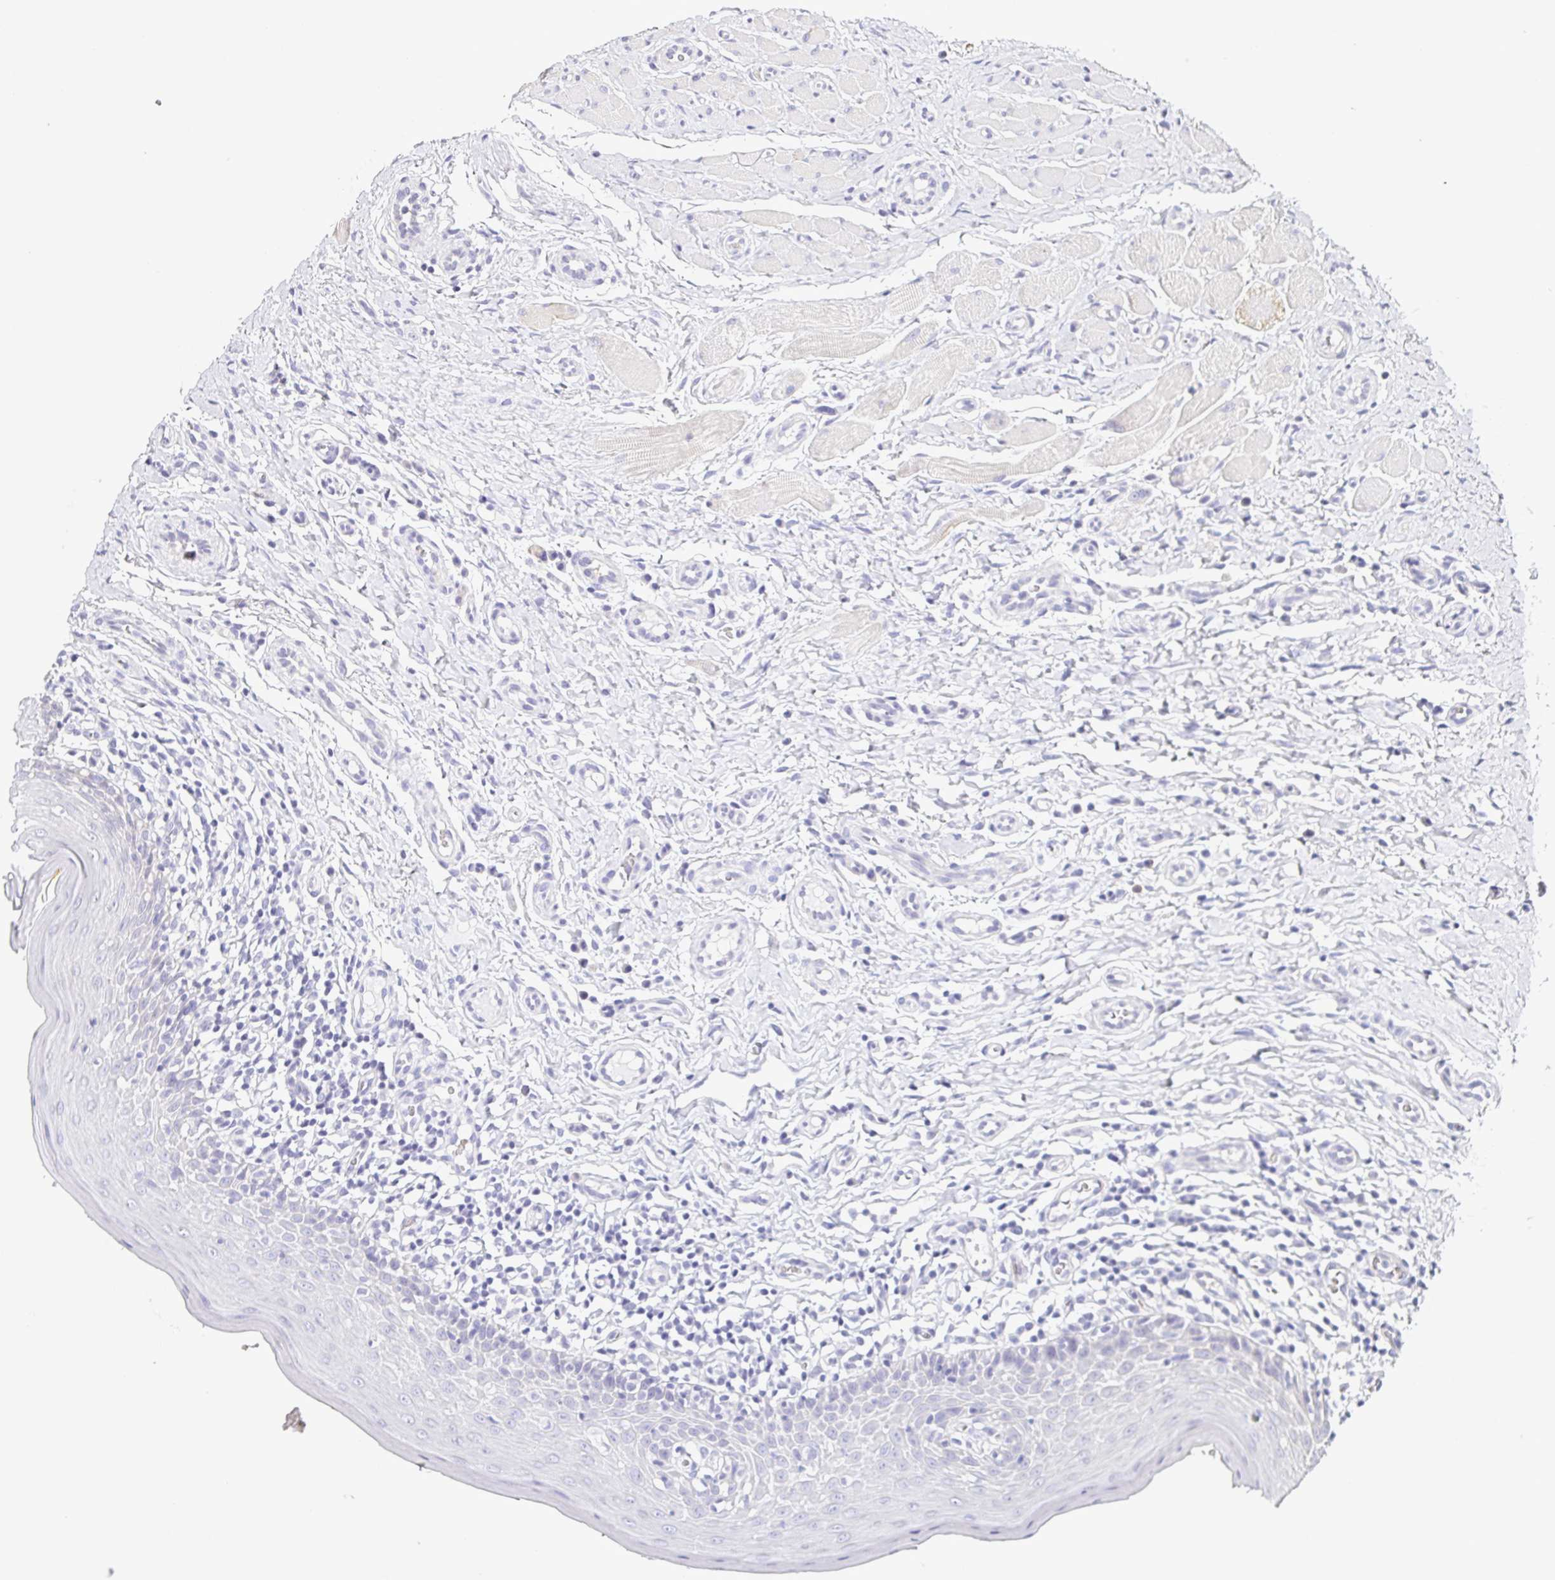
{"staining": {"intensity": "negative", "quantity": "none", "location": "none"}, "tissue": "oral mucosa", "cell_type": "Squamous epithelial cells", "image_type": "normal", "snomed": [{"axis": "morphology", "description": "Normal tissue, NOS"}, {"axis": "topography", "description": "Oral tissue"}, {"axis": "topography", "description": "Tounge, NOS"}], "caption": "IHC of normal oral mucosa exhibits no expression in squamous epithelial cells.", "gene": "FAM162B", "patient": {"sex": "female", "age": 58}}